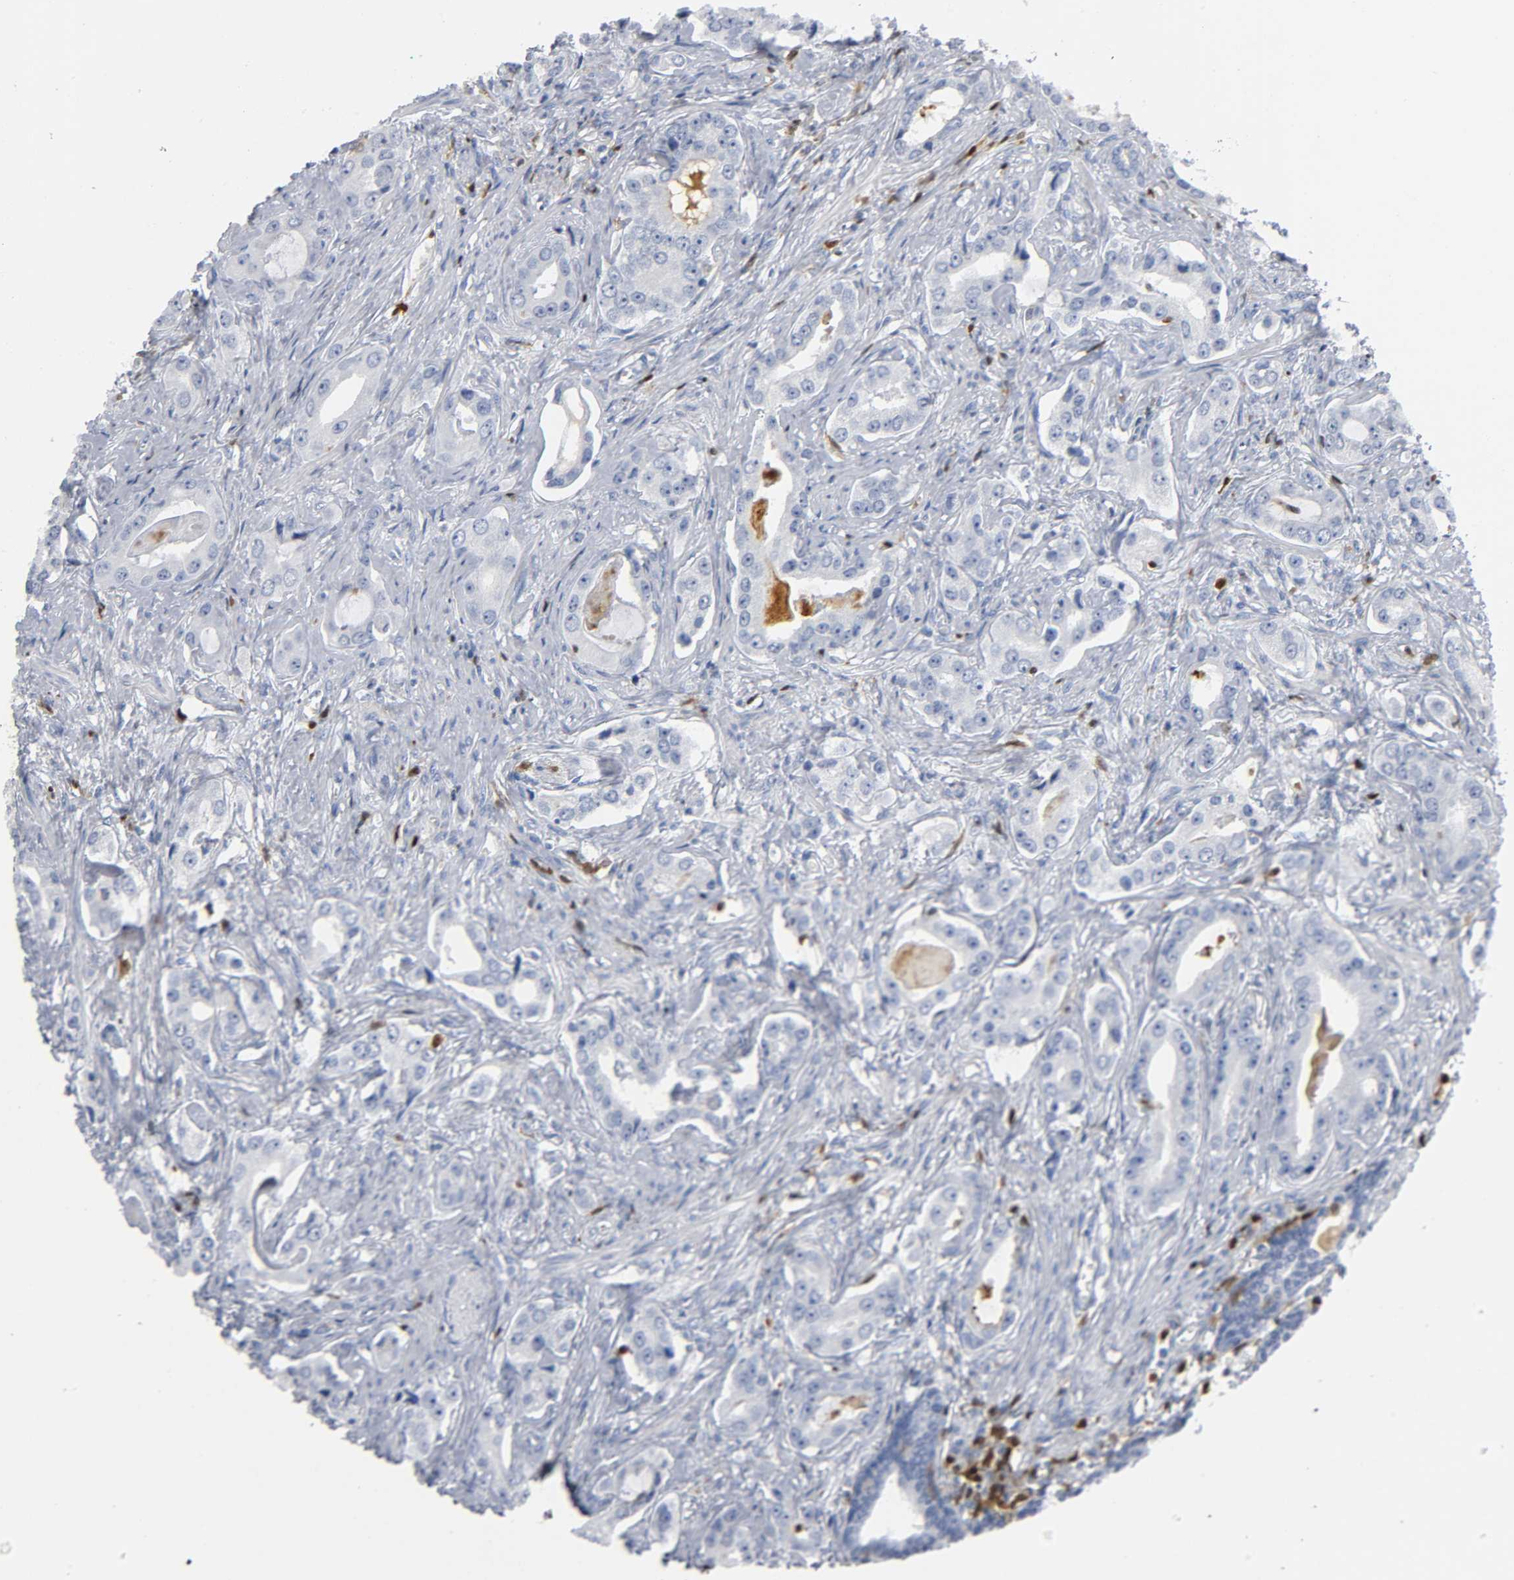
{"staining": {"intensity": "negative", "quantity": "none", "location": "none"}, "tissue": "prostate cancer", "cell_type": "Tumor cells", "image_type": "cancer", "snomed": [{"axis": "morphology", "description": "Adenocarcinoma, Low grade"}, {"axis": "topography", "description": "Prostate"}], "caption": "IHC of prostate cancer (low-grade adenocarcinoma) shows no expression in tumor cells.", "gene": "DOK2", "patient": {"sex": "male", "age": 59}}